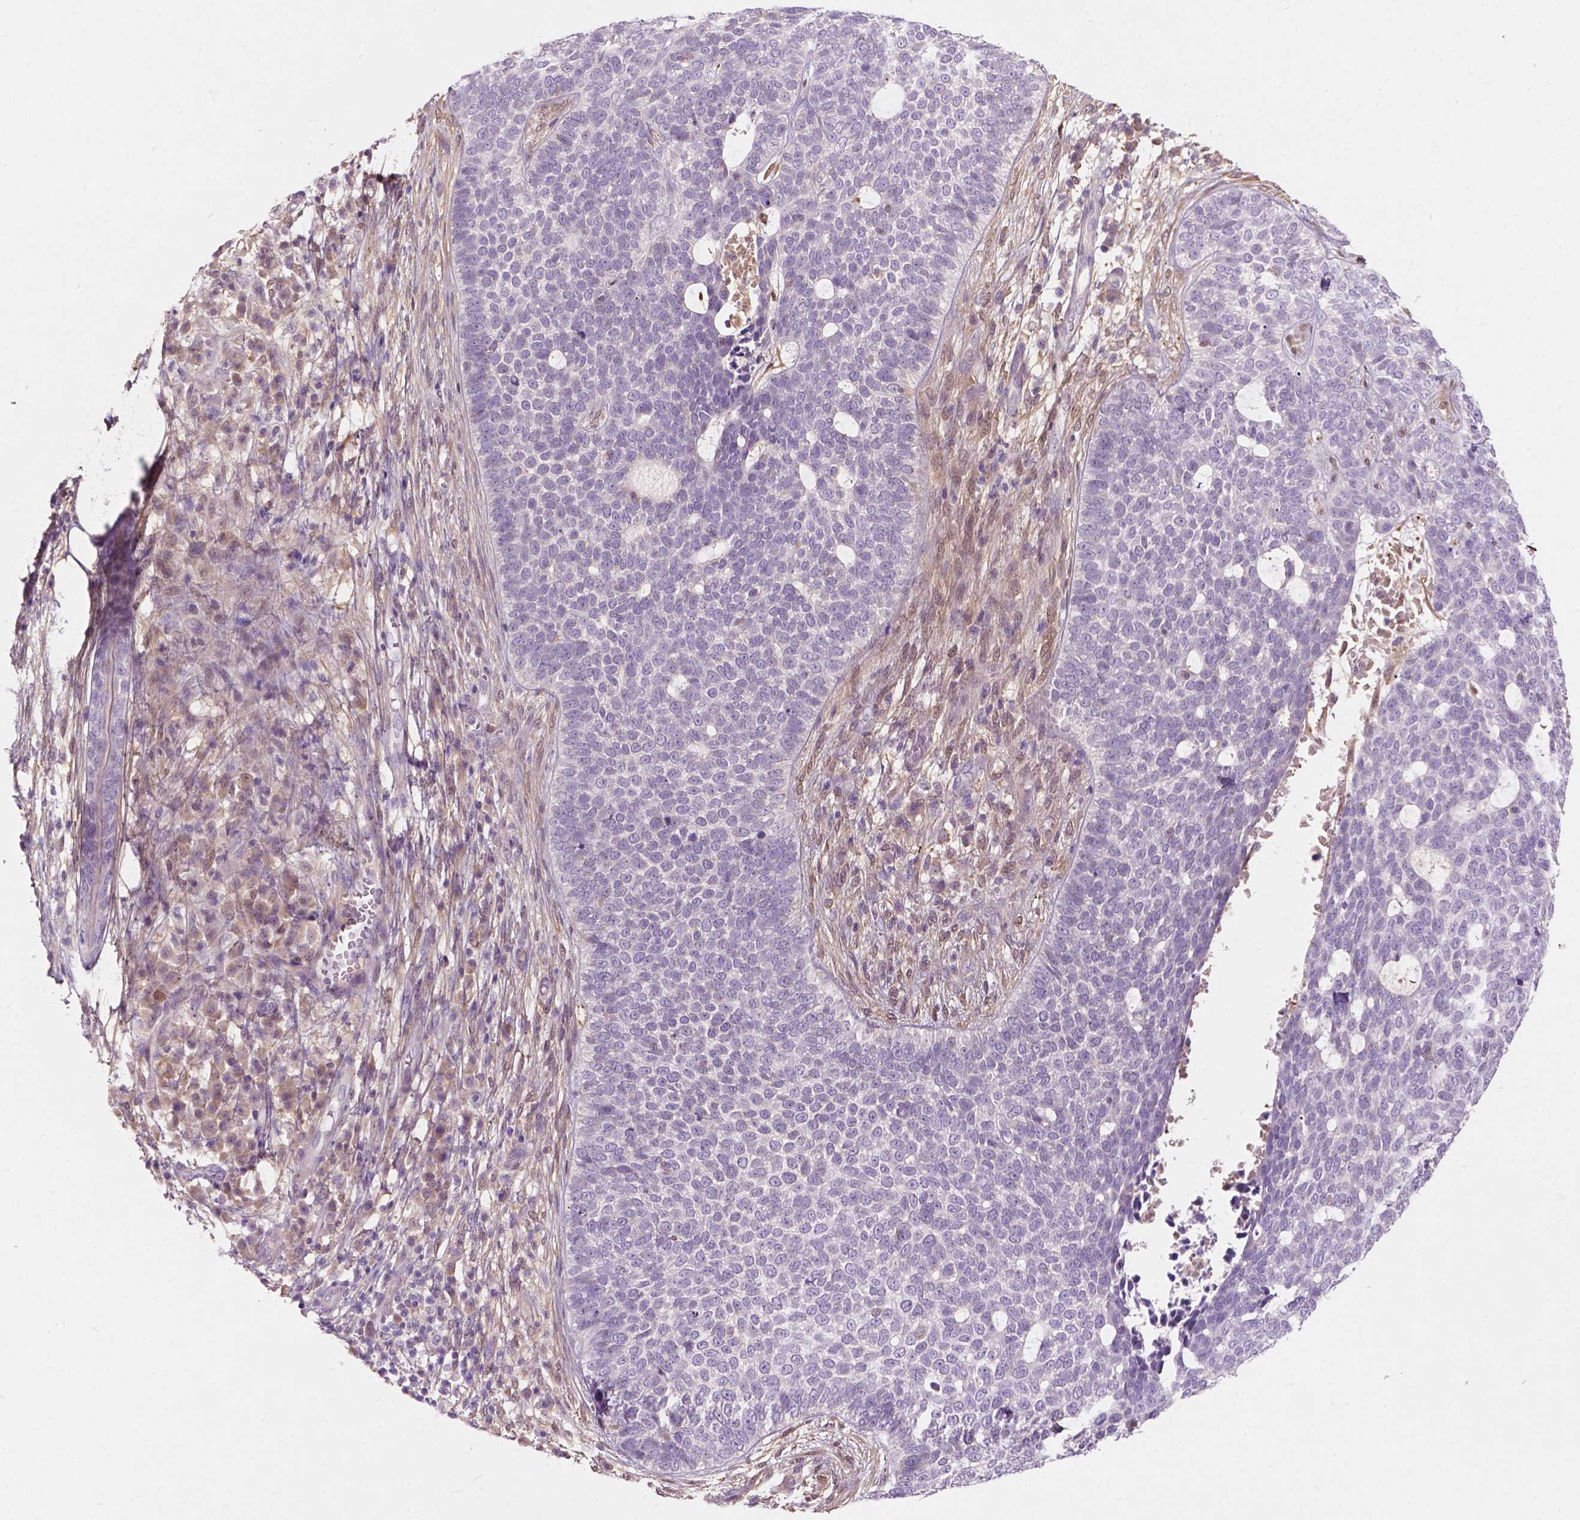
{"staining": {"intensity": "negative", "quantity": "none", "location": "none"}, "tissue": "skin cancer", "cell_type": "Tumor cells", "image_type": "cancer", "snomed": [{"axis": "morphology", "description": "Basal cell carcinoma"}, {"axis": "topography", "description": "Skin"}], "caption": "Immunohistochemical staining of basal cell carcinoma (skin) shows no significant expression in tumor cells.", "gene": "GPR37", "patient": {"sex": "female", "age": 69}}